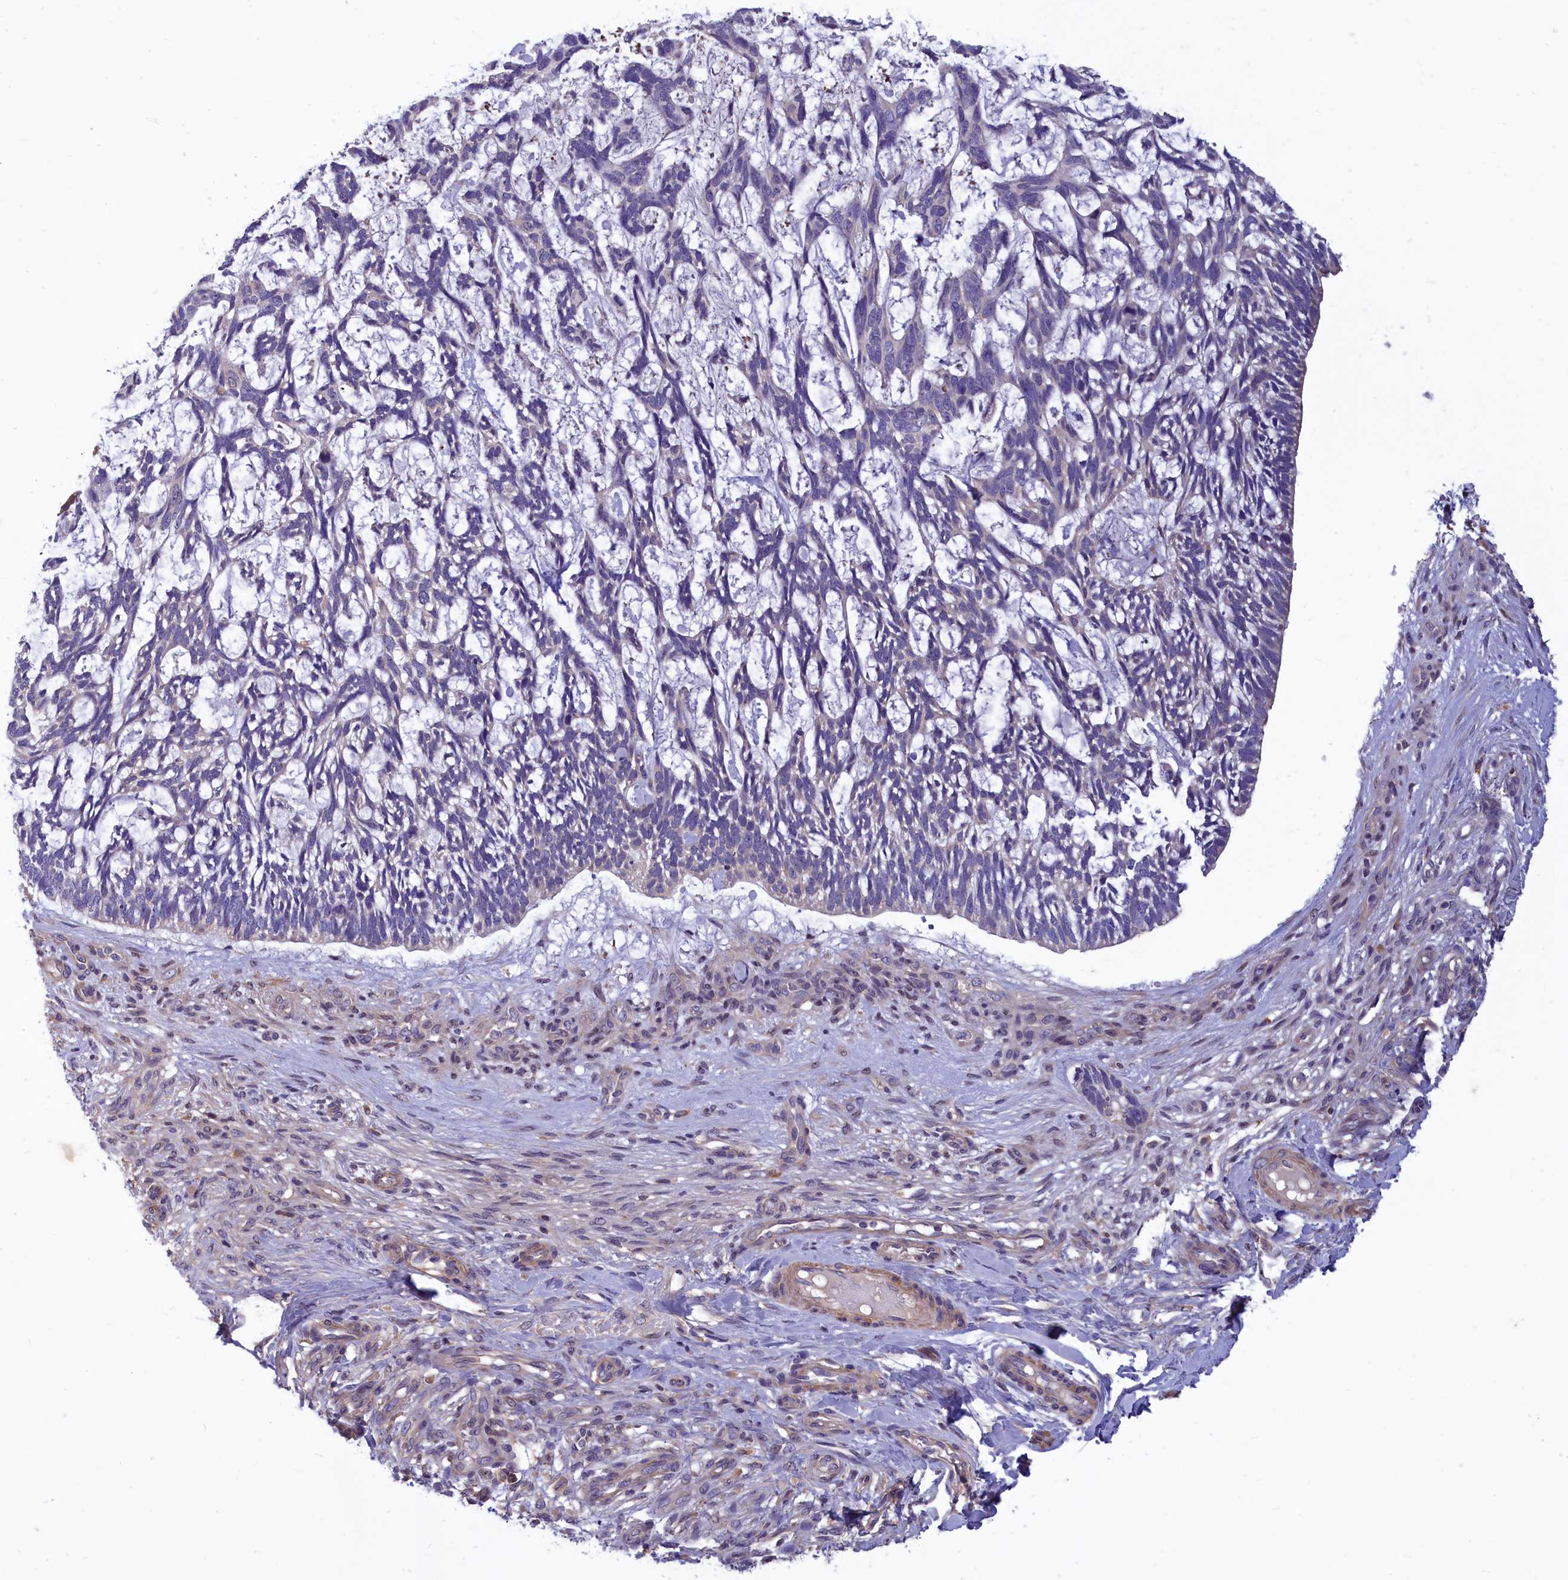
{"staining": {"intensity": "weak", "quantity": "<25%", "location": "cytoplasmic/membranous"}, "tissue": "skin cancer", "cell_type": "Tumor cells", "image_type": "cancer", "snomed": [{"axis": "morphology", "description": "Basal cell carcinoma"}, {"axis": "topography", "description": "Skin"}], "caption": "IHC micrograph of human basal cell carcinoma (skin) stained for a protein (brown), which shows no expression in tumor cells. Nuclei are stained in blue.", "gene": "AMDHD2", "patient": {"sex": "male", "age": 88}}